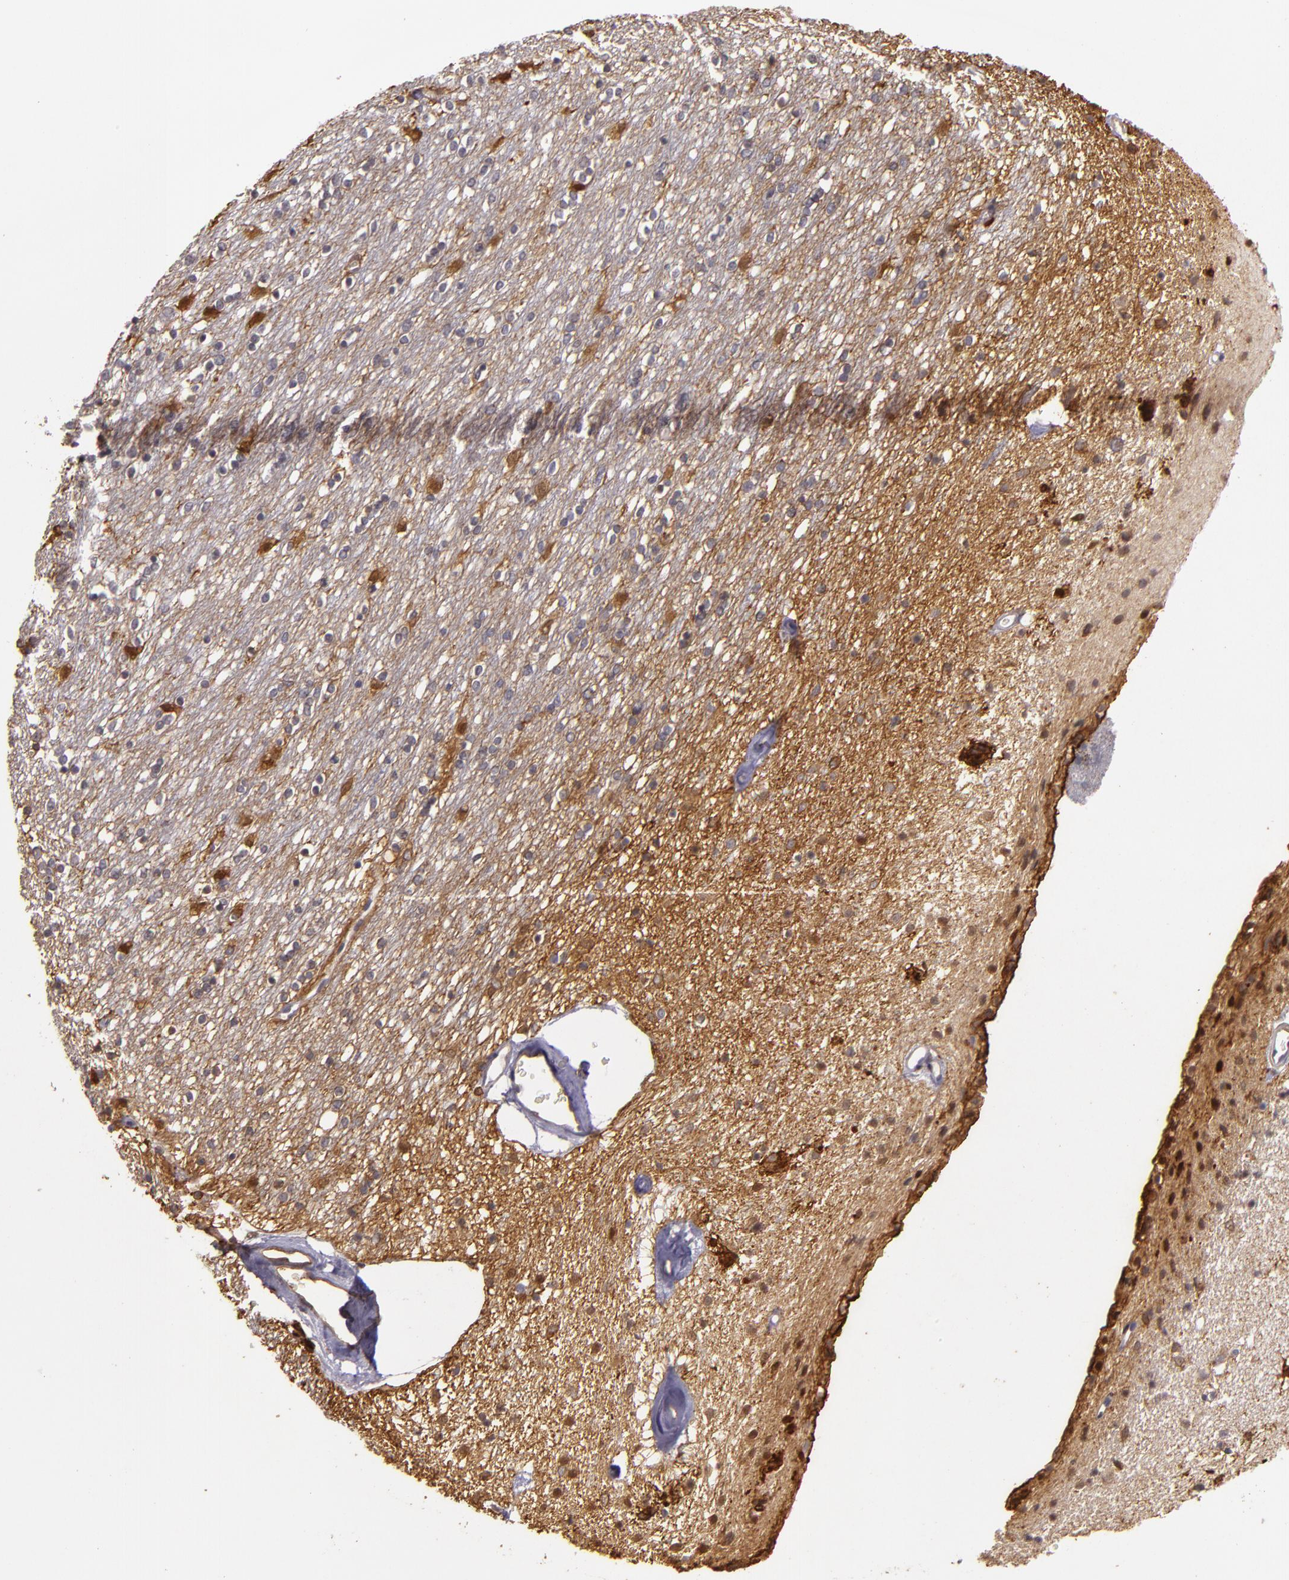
{"staining": {"intensity": "weak", "quantity": "<25%", "location": "cytoplasmic/membranous"}, "tissue": "caudate", "cell_type": "Glial cells", "image_type": "normal", "snomed": [{"axis": "morphology", "description": "Normal tissue, NOS"}, {"axis": "topography", "description": "Lateral ventricle wall"}], "caption": "This is an immunohistochemistry (IHC) photomicrograph of unremarkable caudate. There is no staining in glial cells.", "gene": "SLC9A3R1", "patient": {"sex": "female", "age": 54}}